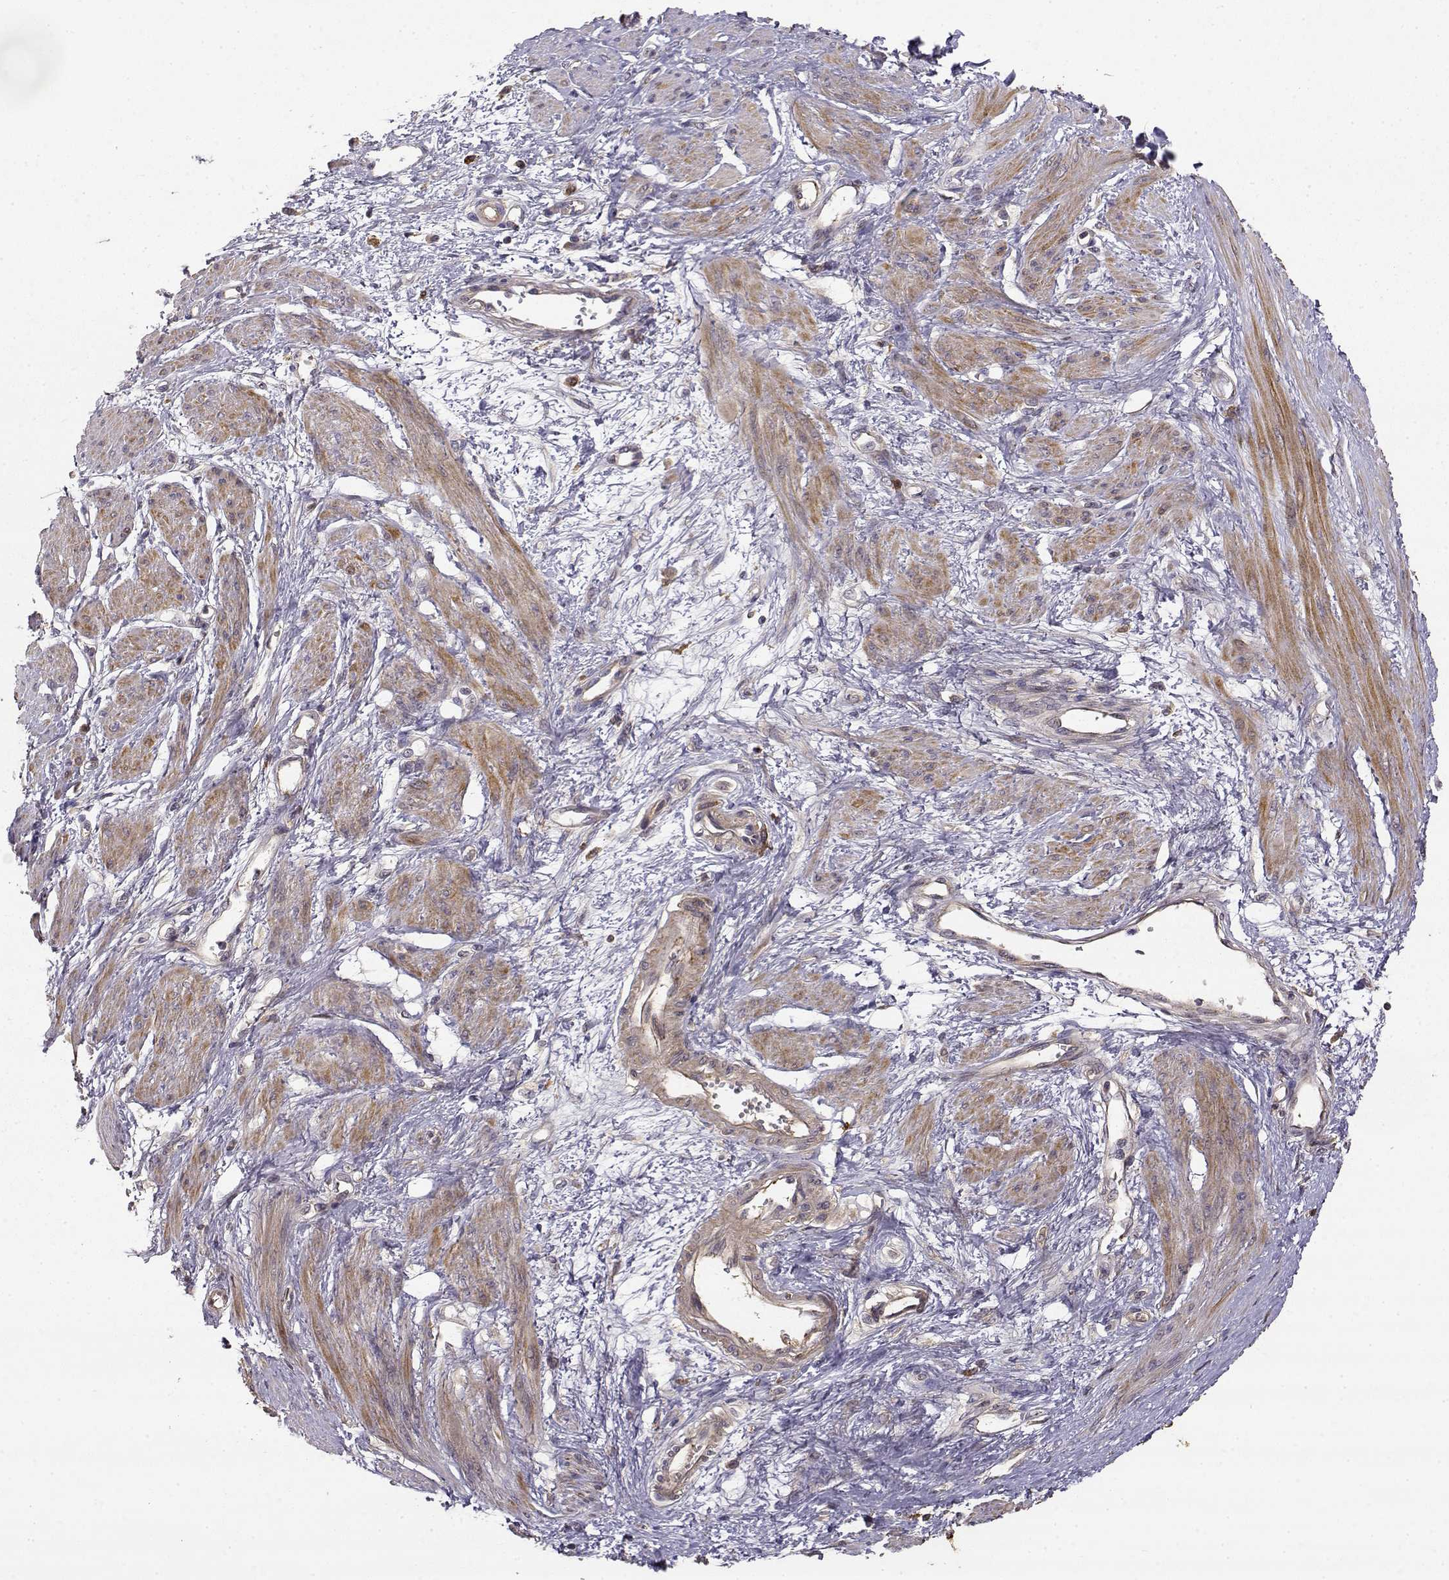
{"staining": {"intensity": "moderate", "quantity": "25%-75%", "location": "cytoplasmic/membranous"}, "tissue": "smooth muscle", "cell_type": "Smooth muscle cells", "image_type": "normal", "snomed": [{"axis": "morphology", "description": "Normal tissue, NOS"}, {"axis": "topography", "description": "Smooth muscle"}, {"axis": "topography", "description": "Uterus"}], "caption": "Immunohistochemical staining of unremarkable human smooth muscle shows medium levels of moderate cytoplasmic/membranous staining in approximately 25%-75% of smooth muscle cells. (IHC, brightfield microscopy, high magnification).", "gene": "CRIM1", "patient": {"sex": "female", "age": 39}}